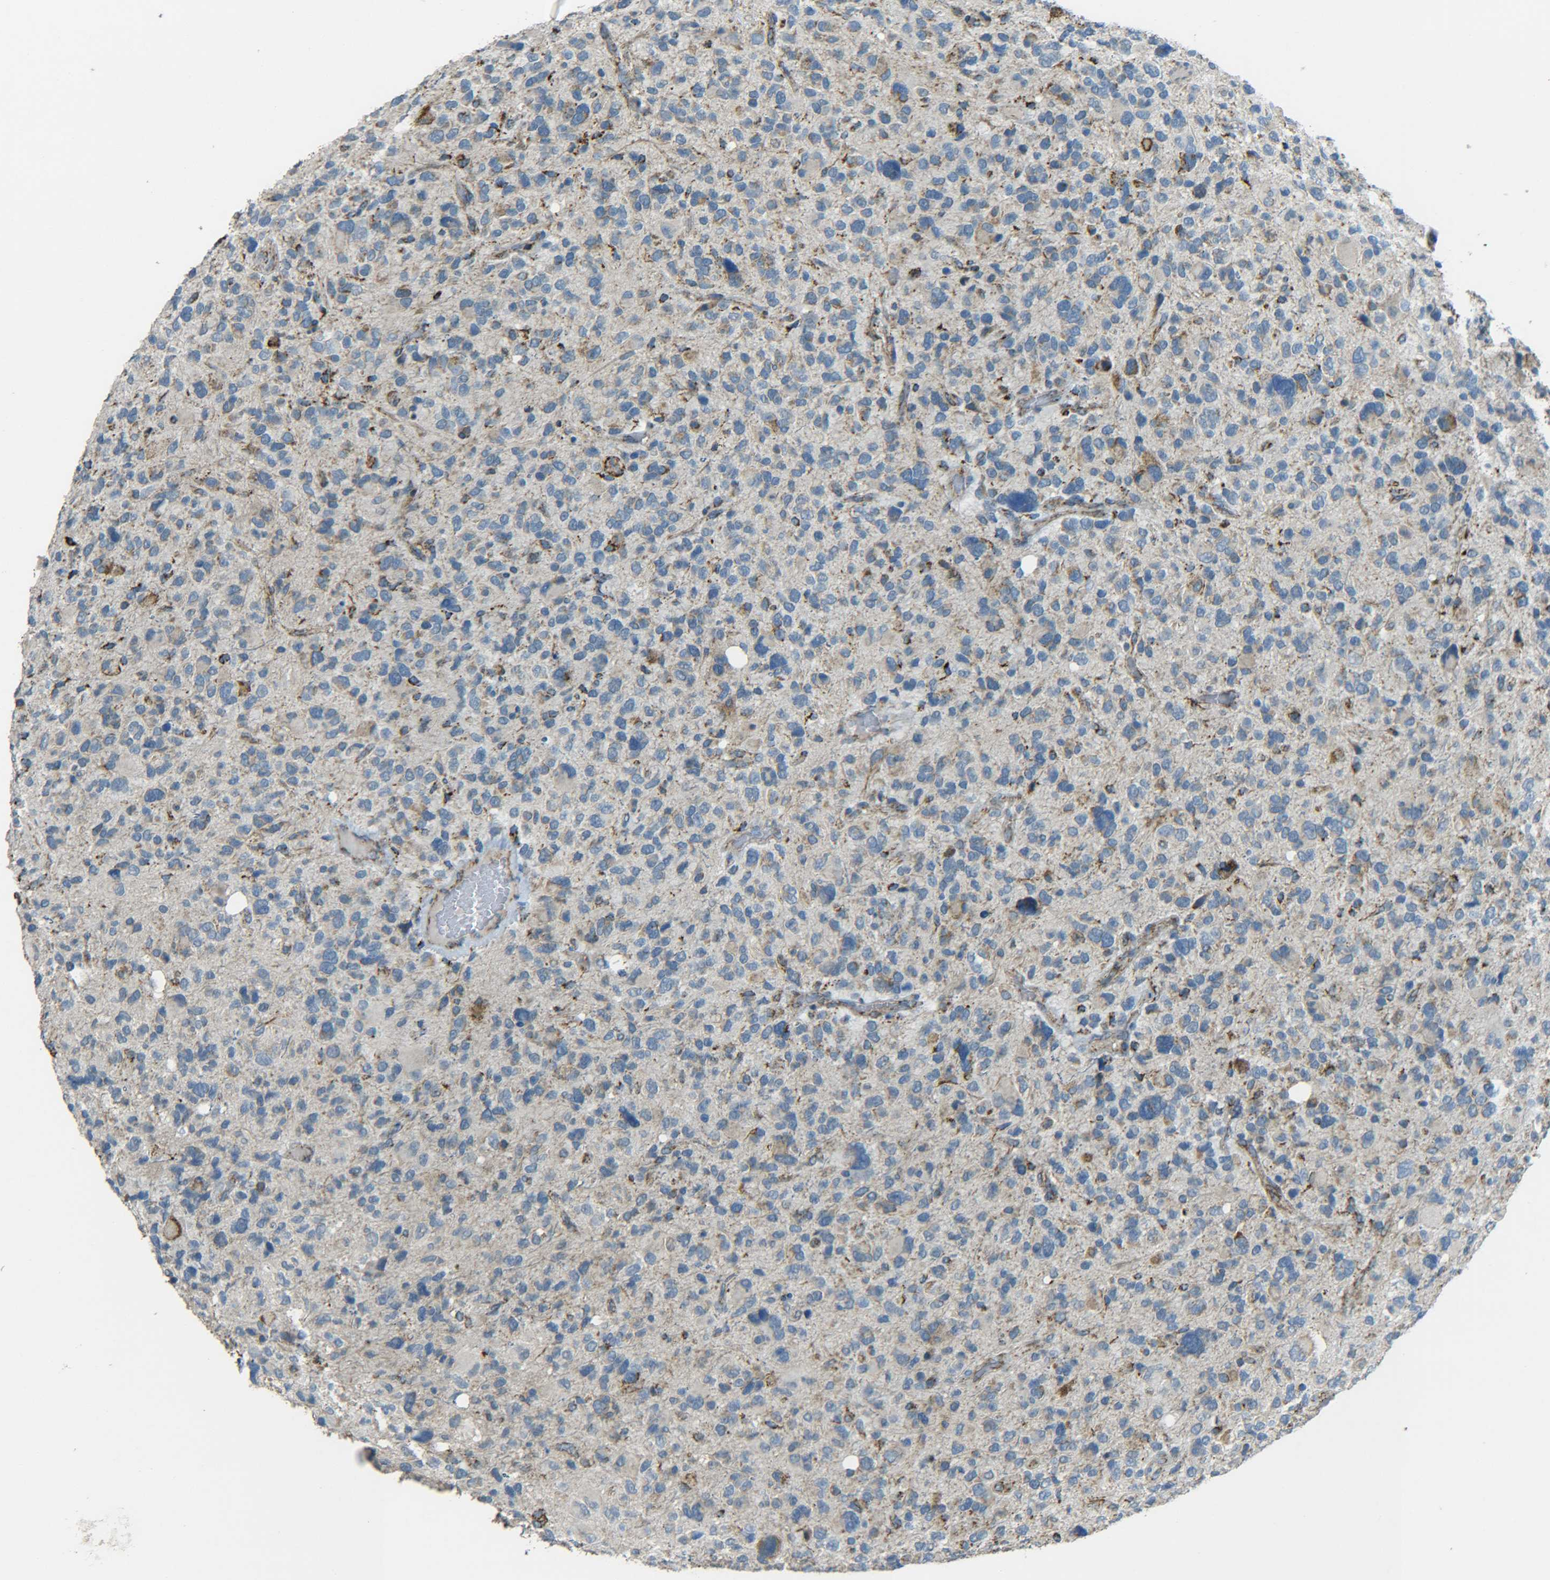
{"staining": {"intensity": "moderate", "quantity": ">75%", "location": "cytoplasmic/membranous"}, "tissue": "glioma", "cell_type": "Tumor cells", "image_type": "cancer", "snomed": [{"axis": "morphology", "description": "Glioma, malignant, High grade"}, {"axis": "topography", "description": "Brain"}], "caption": "The immunohistochemical stain shows moderate cytoplasmic/membranous staining in tumor cells of glioma tissue.", "gene": "CYB5R1", "patient": {"sex": "male", "age": 48}}